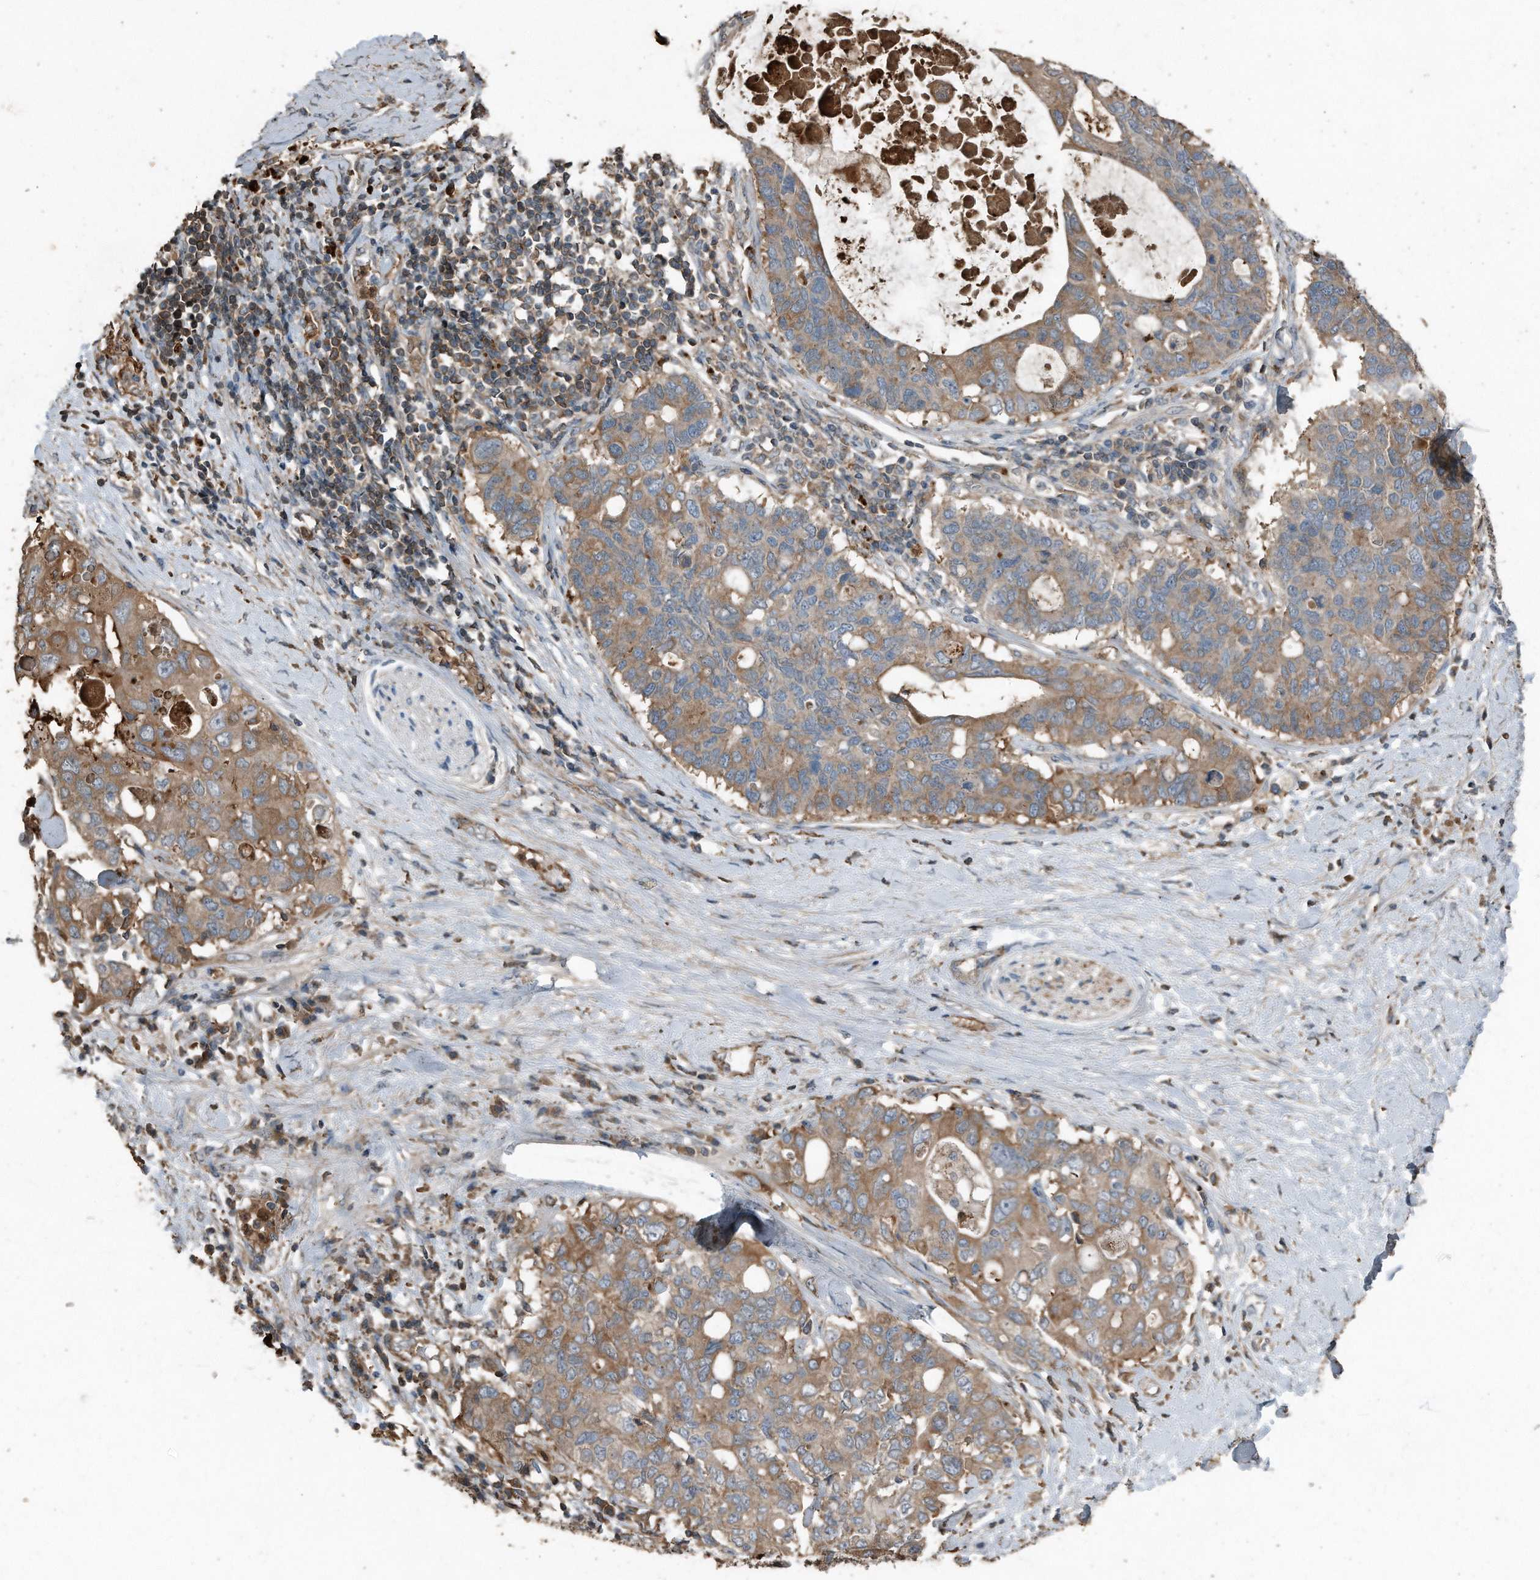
{"staining": {"intensity": "moderate", "quantity": ">75%", "location": "cytoplasmic/membranous"}, "tissue": "pancreatic cancer", "cell_type": "Tumor cells", "image_type": "cancer", "snomed": [{"axis": "morphology", "description": "Adenocarcinoma, NOS"}, {"axis": "topography", "description": "Pancreas"}], "caption": "Approximately >75% of tumor cells in human pancreatic cancer (adenocarcinoma) reveal moderate cytoplasmic/membranous protein expression as visualized by brown immunohistochemical staining.", "gene": "C9", "patient": {"sex": "female", "age": 56}}